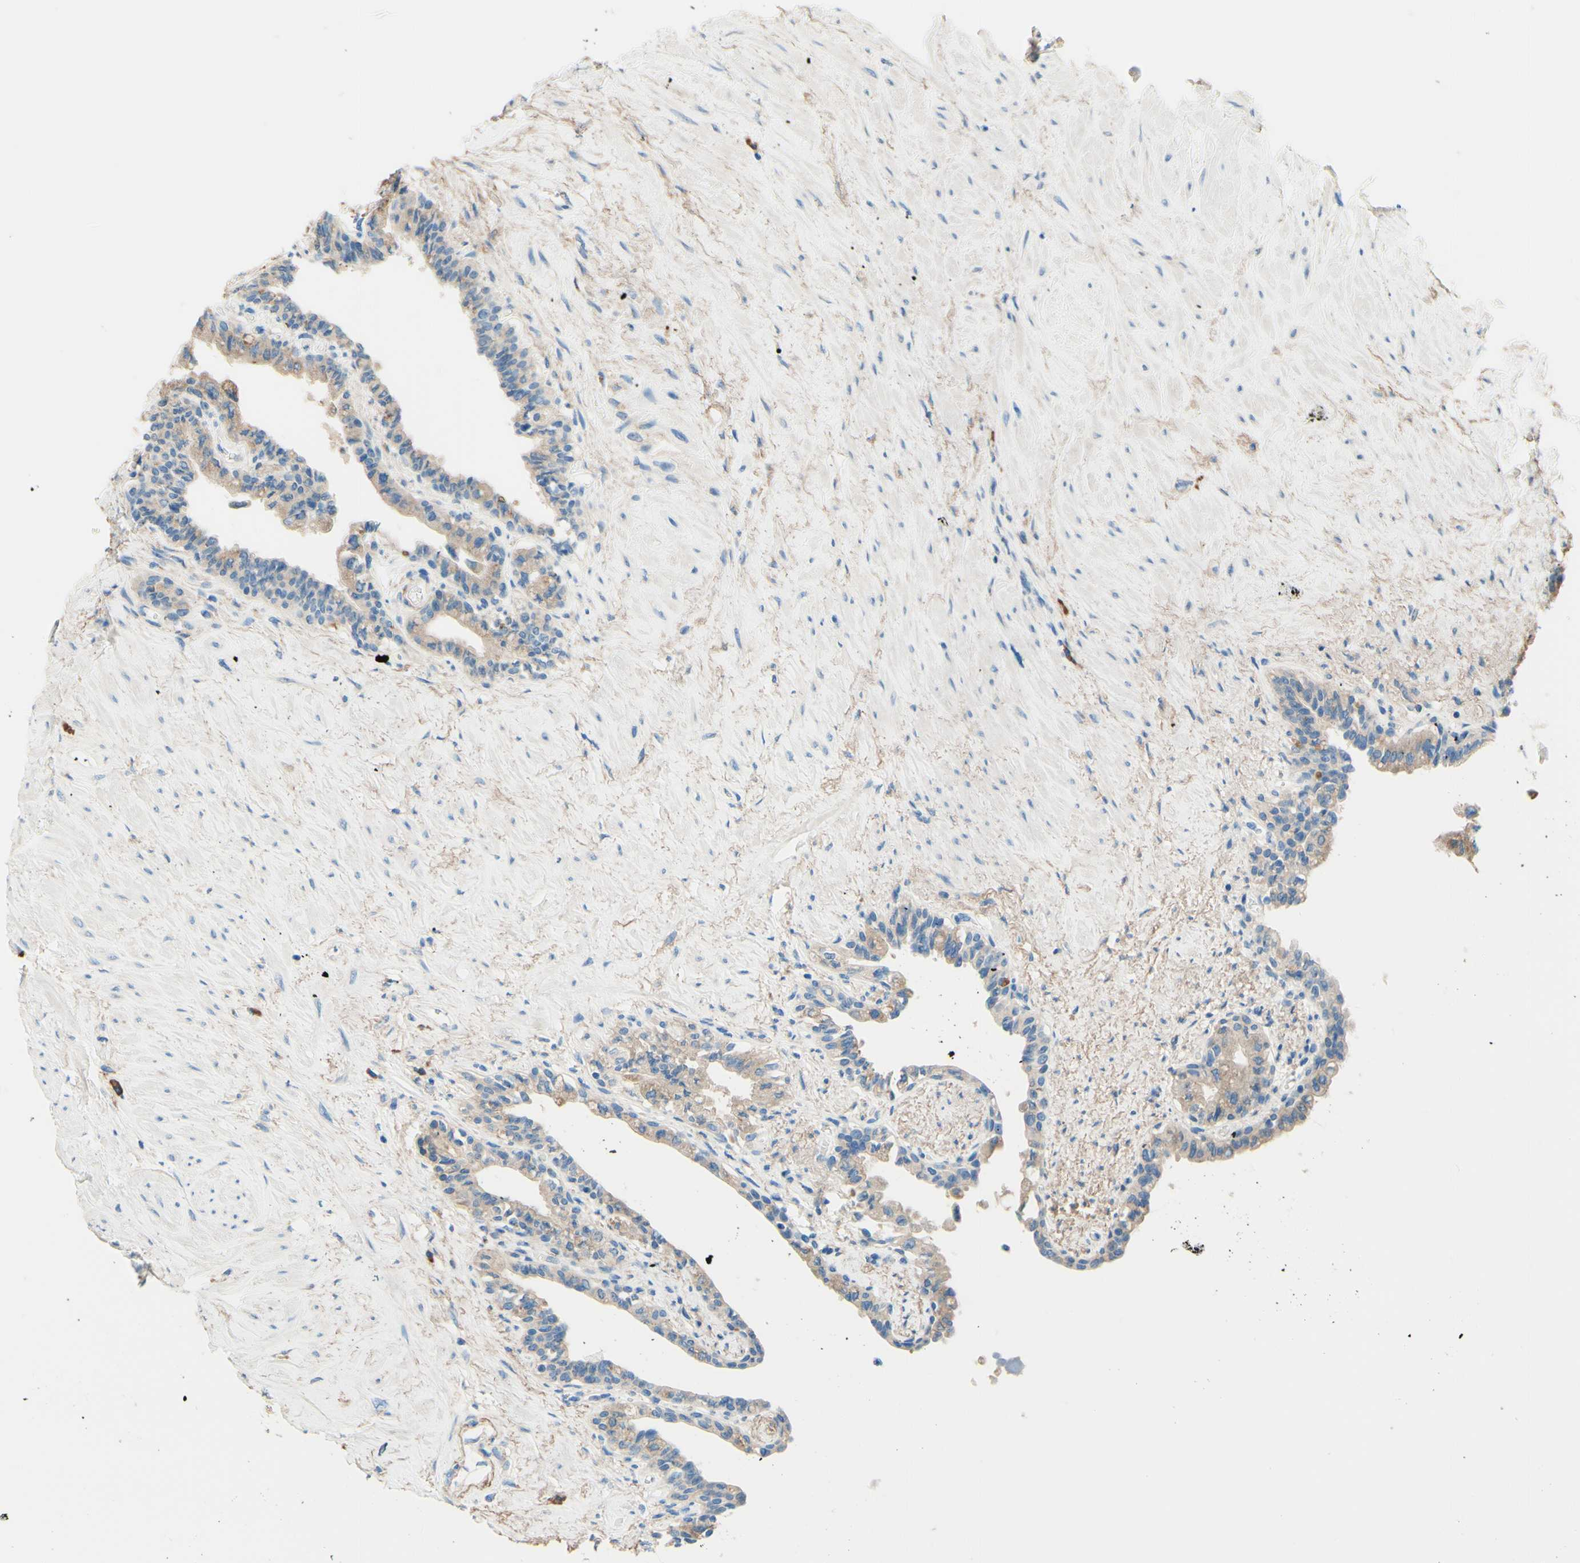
{"staining": {"intensity": "weak", "quantity": ">75%", "location": "cytoplasmic/membranous"}, "tissue": "seminal vesicle", "cell_type": "Glandular cells", "image_type": "normal", "snomed": [{"axis": "morphology", "description": "Normal tissue, NOS"}, {"axis": "topography", "description": "Seminal veicle"}], "caption": "Protein staining shows weak cytoplasmic/membranous staining in about >75% of glandular cells in benign seminal vesicle.", "gene": "PASD1", "patient": {"sex": "male", "age": 63}}